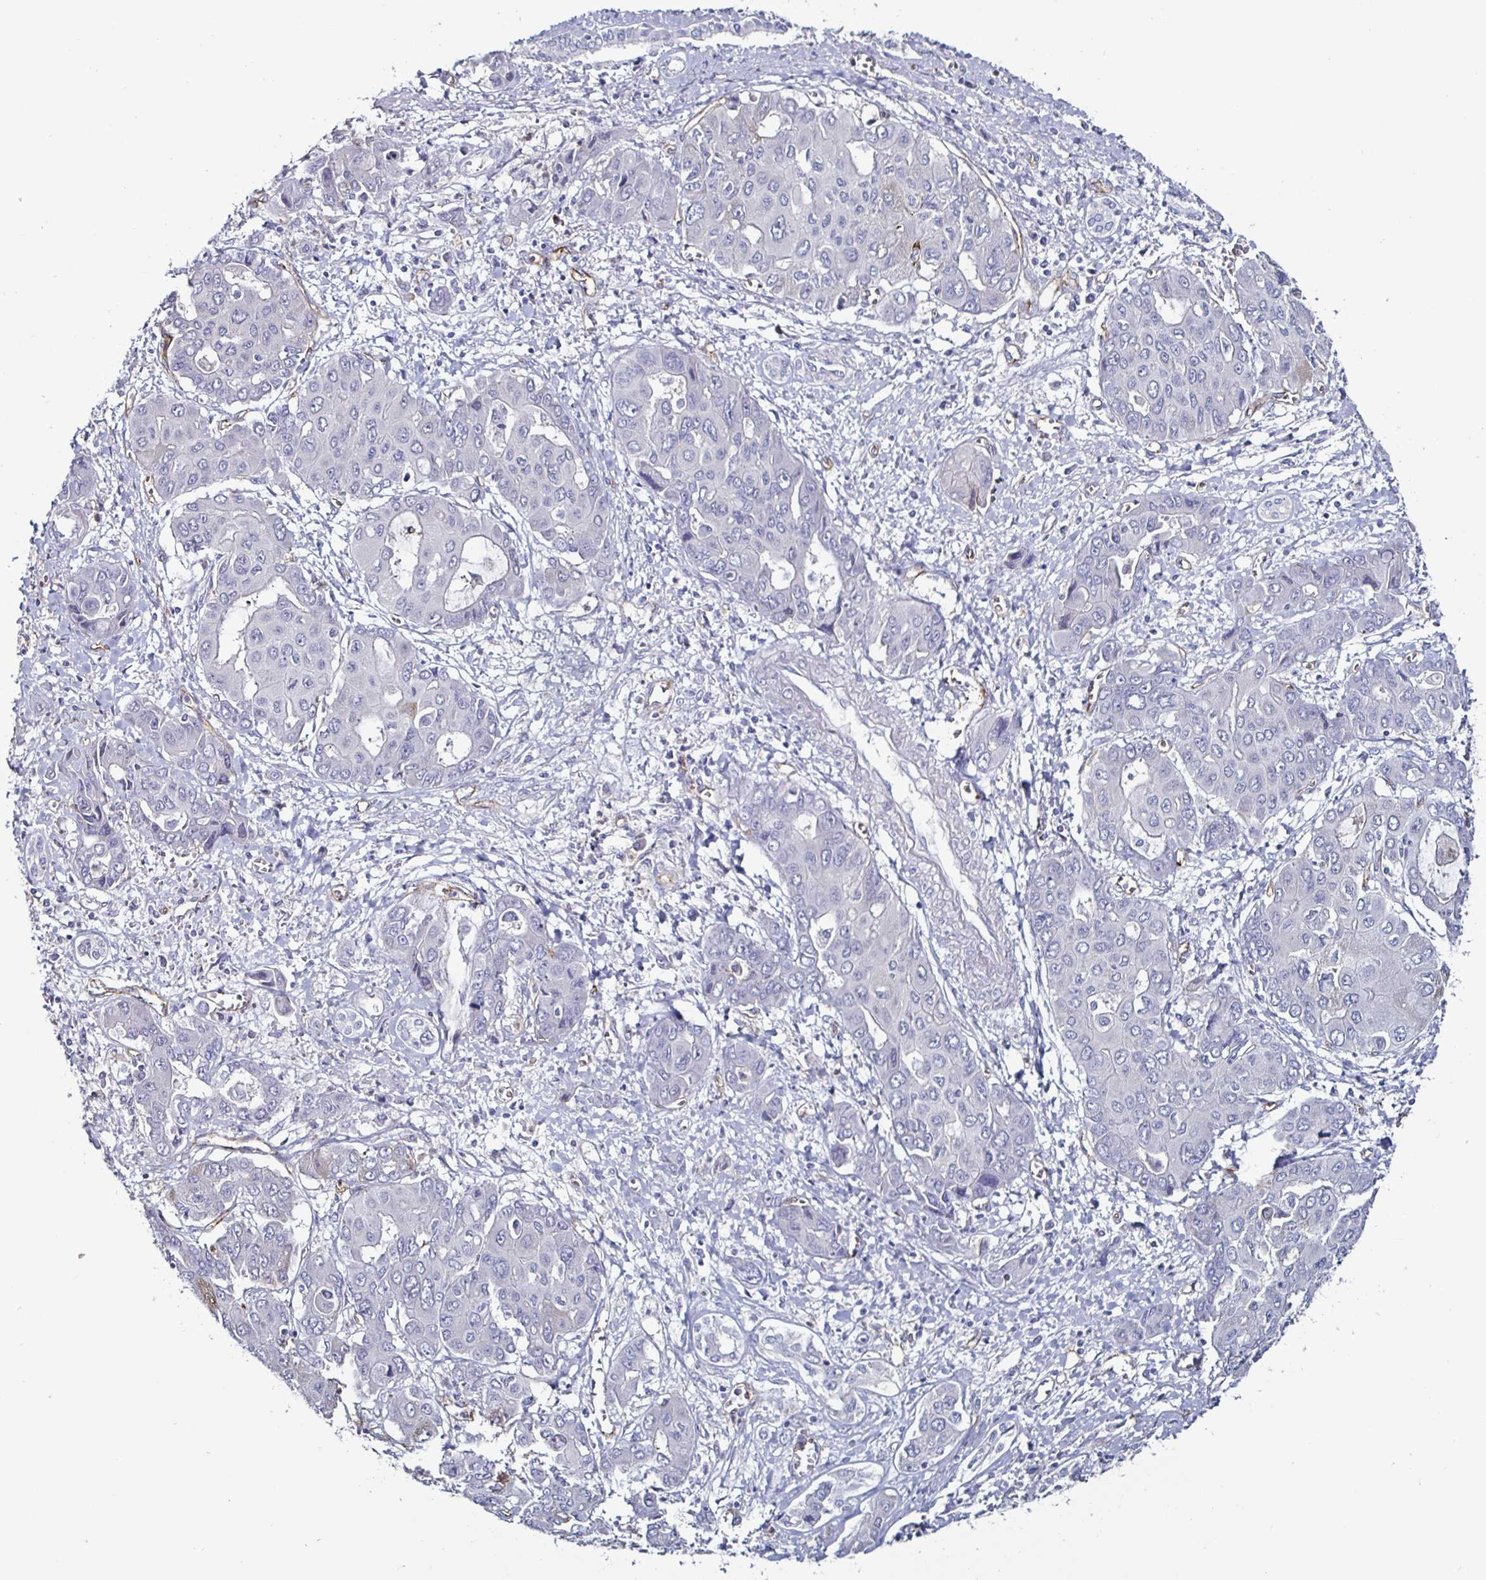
{"staining": {"intensity": "negative", "quantity": "none", "location": "none"}, "tissue": "liver cancer", "cell_type": "Tumor cells", "image_type": "cancer", "snomed": [{"axis": "morphology", "description": "Cholangiocarcinoma"}, {"axis": "topography", "description": "Liver"}], "caption": "Immunohistochemical staining of cholangiocarcinoma (liver) exhibits no significant expression in tumor cells.", "gene": "ACSBG2", "patient": {"sex": "male", "age": 67}}